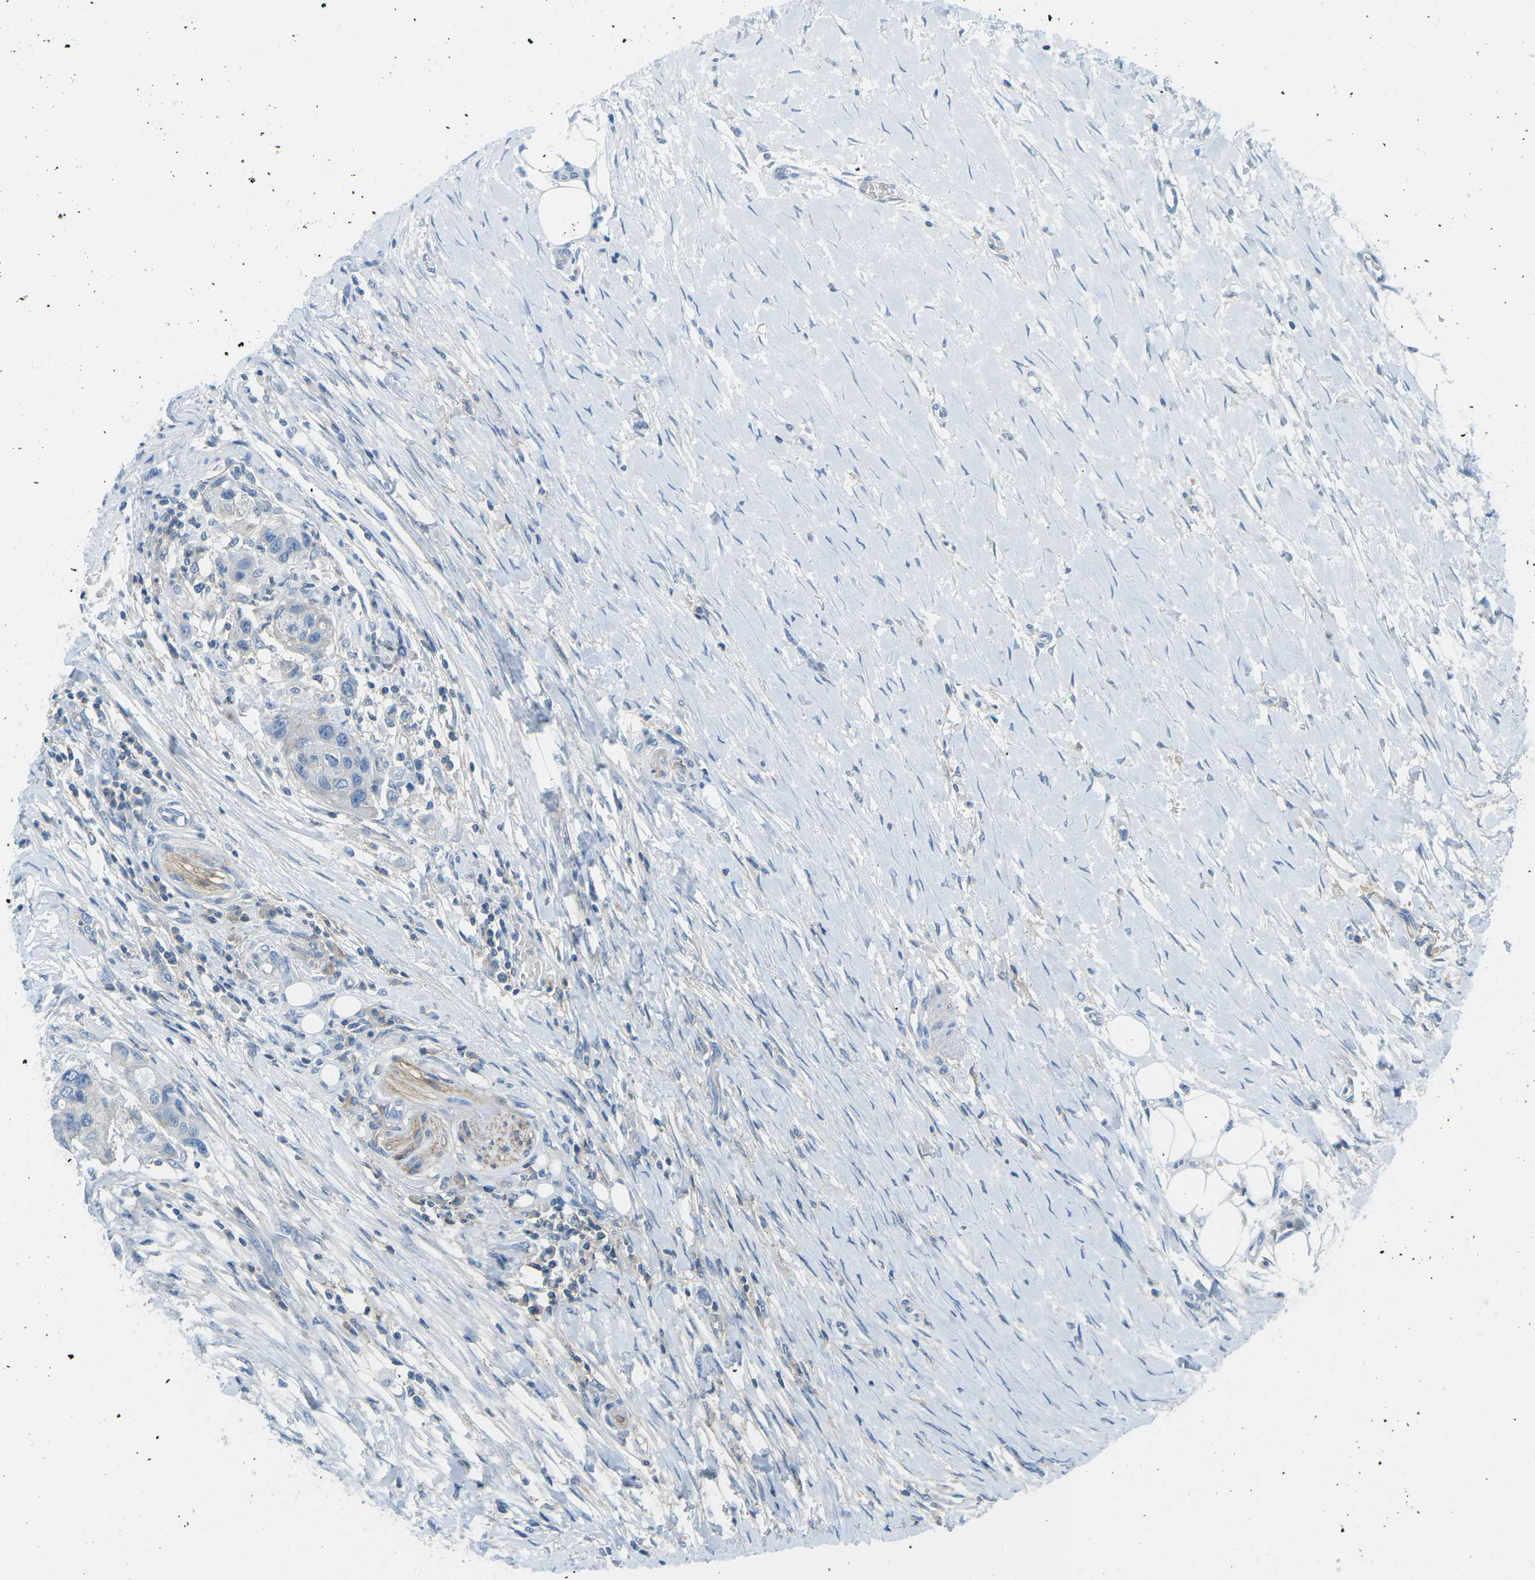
{"staining": {"intensity": "negative", "quantity": "none", "location": "none"}, "tissue": "urothelial cancer", "cell_type": "Tumor cells", "image_type": "cancer", "snomed": [{"axis": "morphology", "description": "Urothelial carcinoma, High grade"}, {"axis": "topography", "description": "Urinary bladder"}], "caption": "DAB (3,3'-diaminobenzidine) immunohistochemical staining of urothelial cancer displays no significant expression in tumor cells.", "gene": "CD47", "patient": {"sex": "female", "age": 56}}